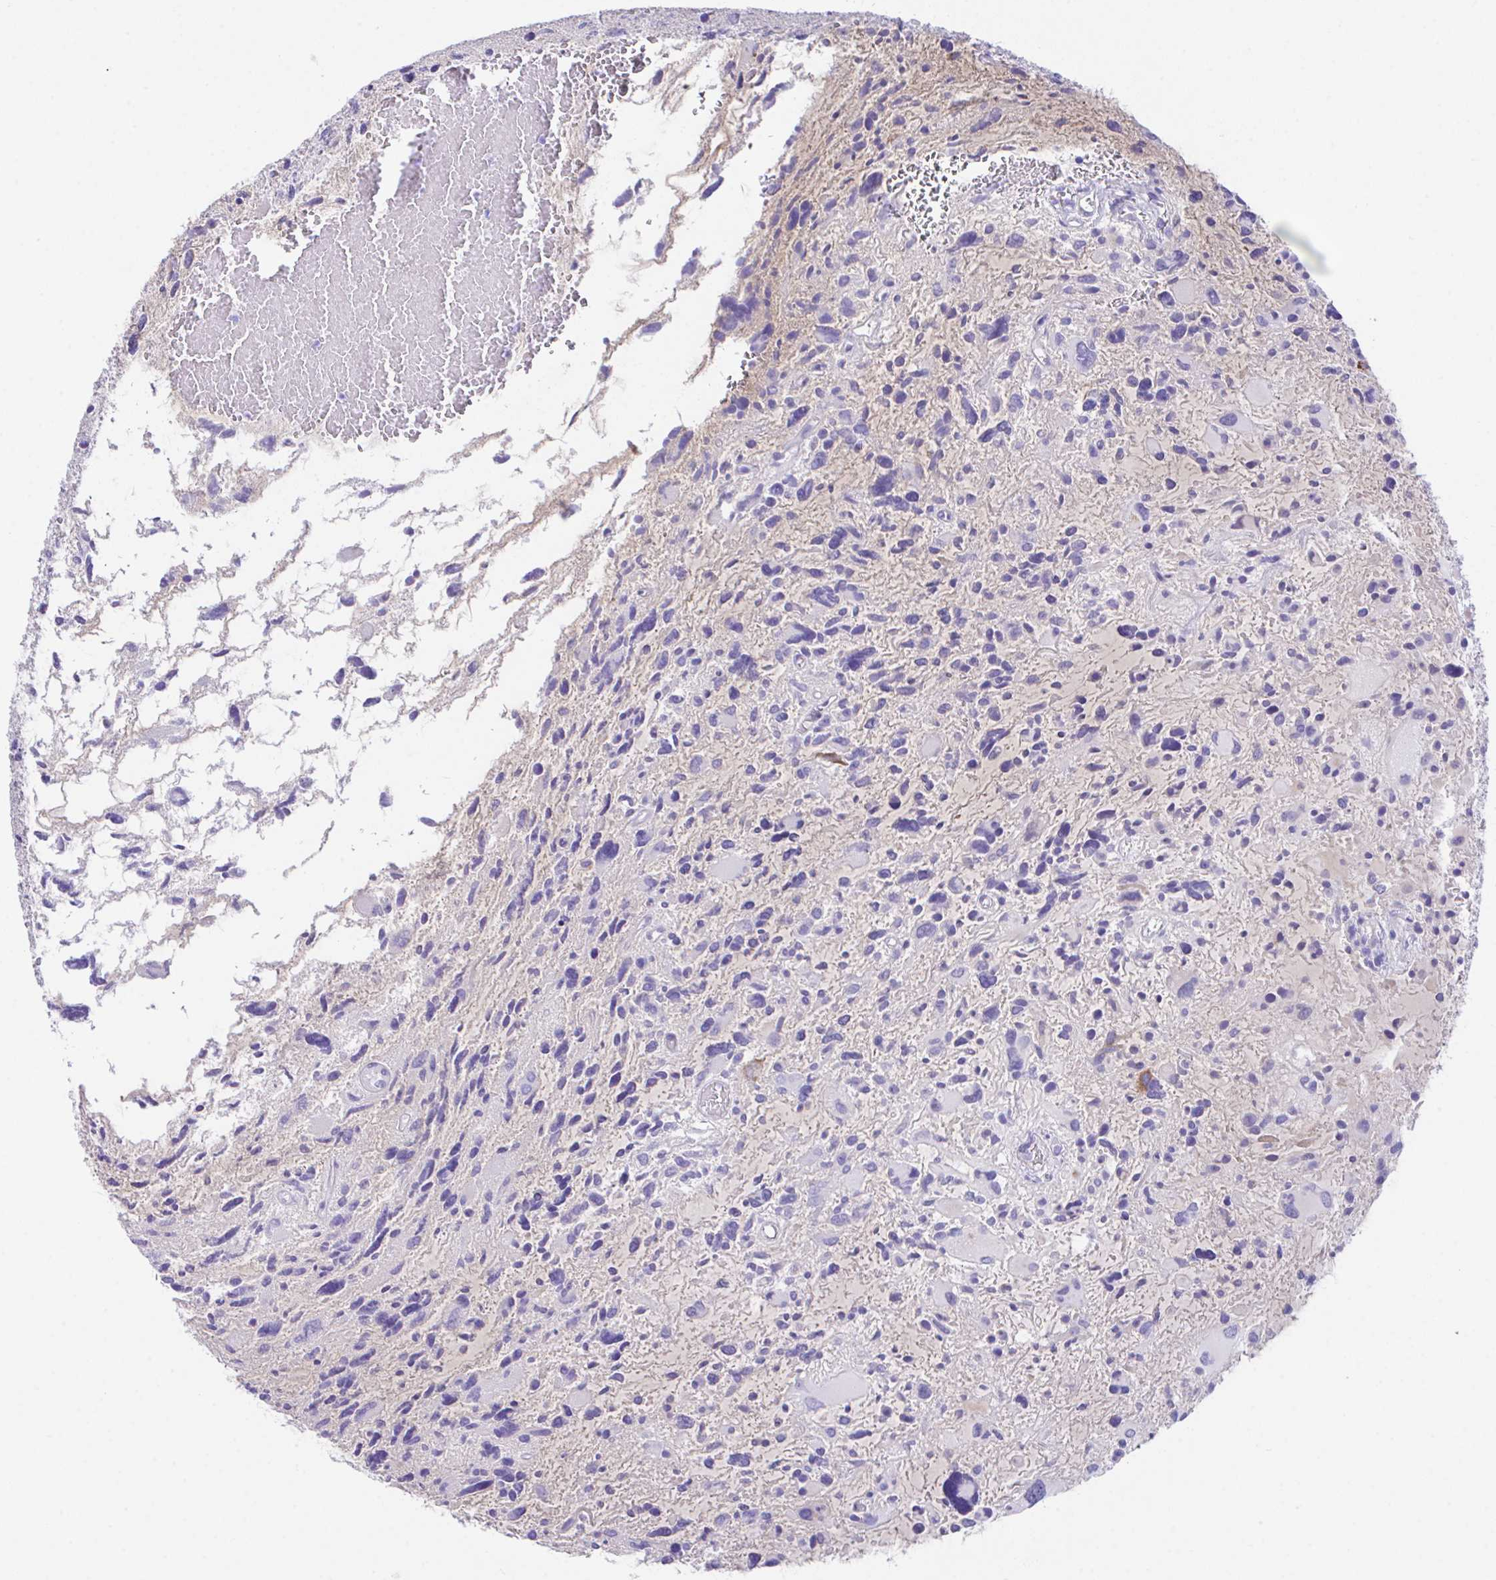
{"staining": {"intensity": "negative", "quantity": "none", "location": "none"}, "tissue": "glioma", "cell_type": "Tumor cells", "image_type": "cancer", "snomed": [{"axis": "morphology", "description": "Glioma, malignant, High grade"}, {"axis": "topography", "description": "Brain"}], "caption": "Human malignant glioma (high-grade) stained for a protein using IHC exhibits no positivity in tumor cells.", "gene": "SLC16A6", "patient": {"sex": "female", "age": 11}}